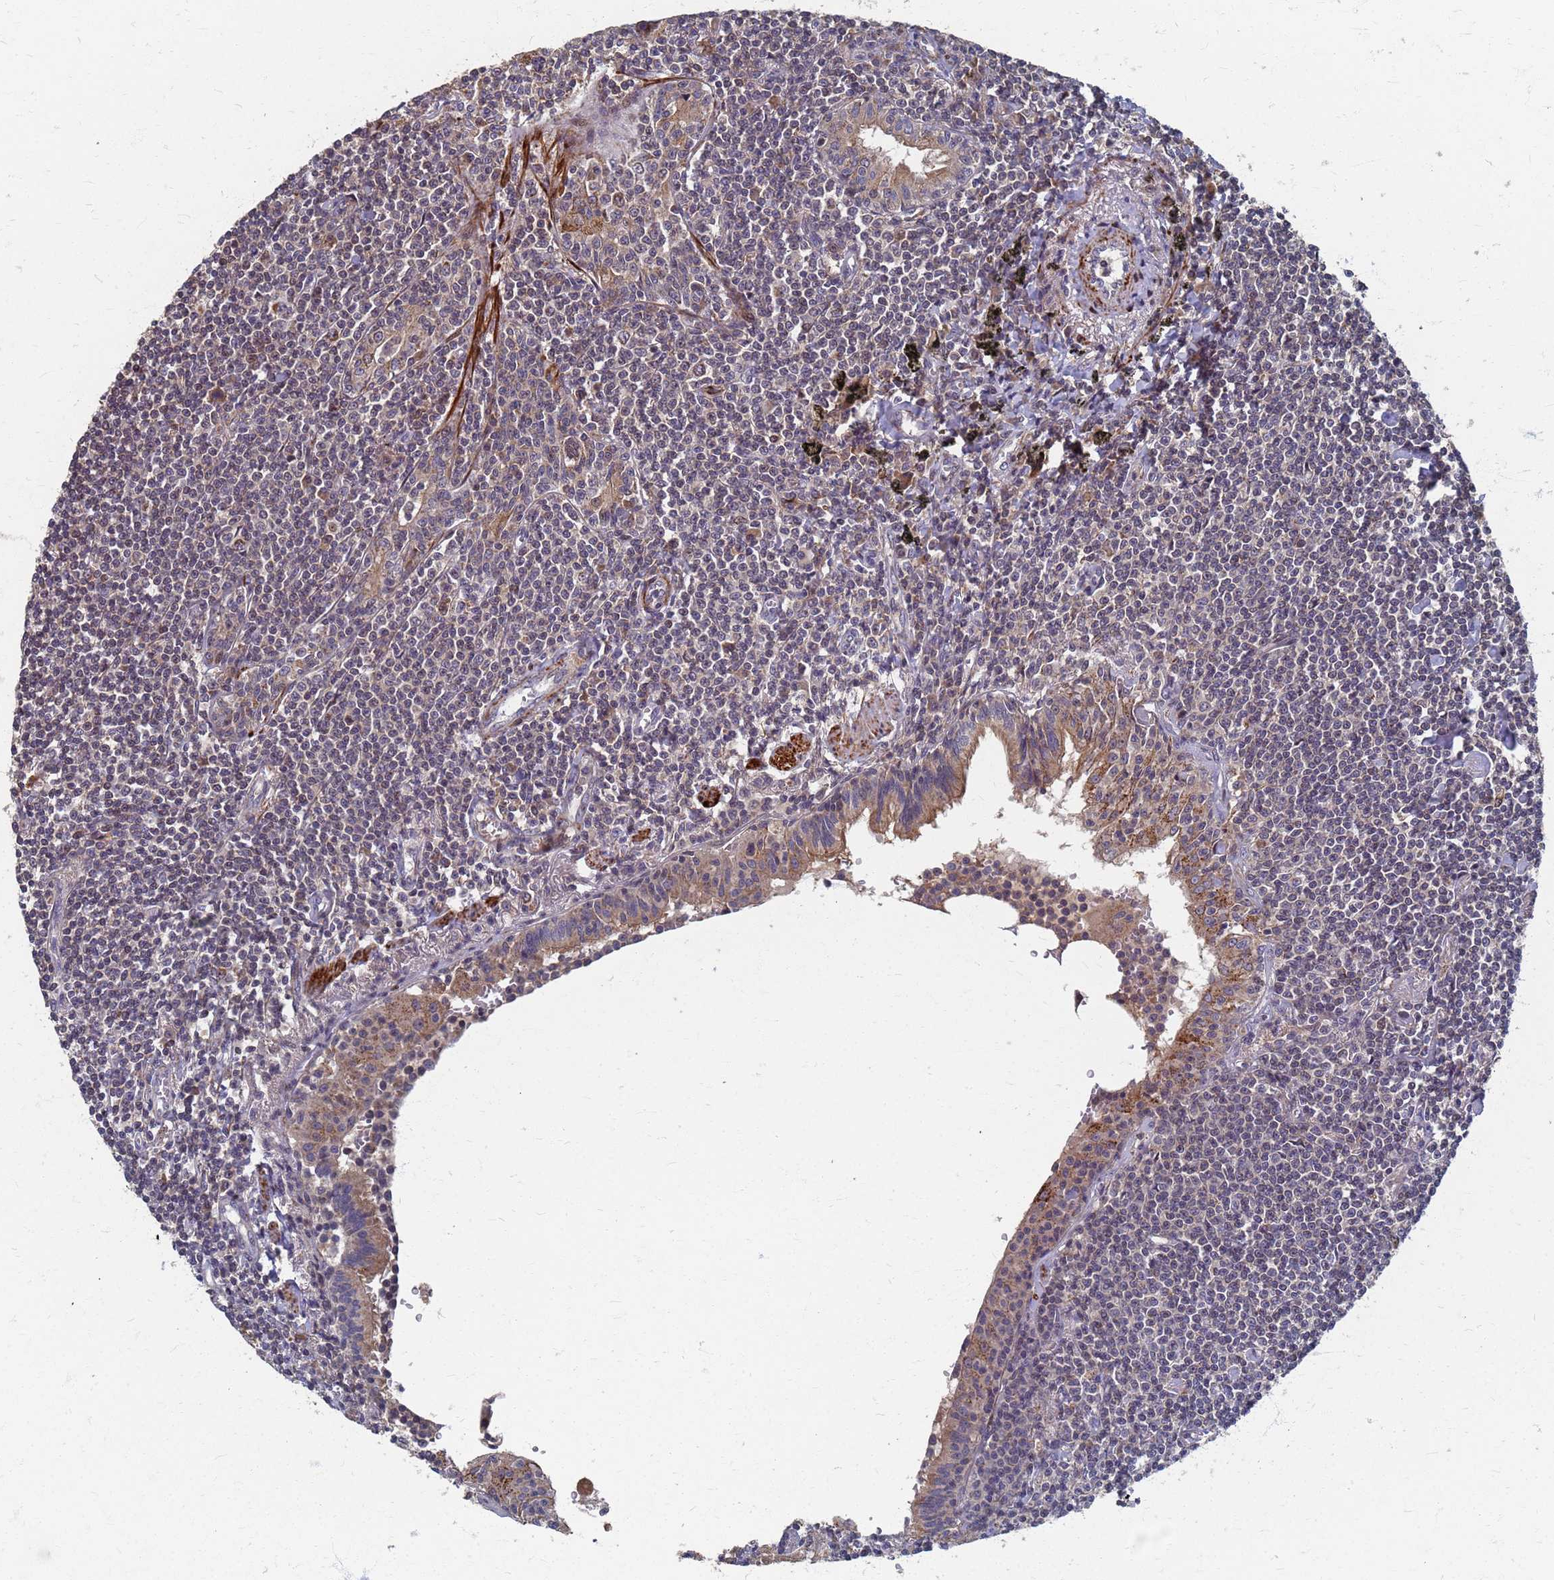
{"staining": {"intensity": "negative", "quantity": "none", "location": "none"}, "tissue": "lymphoma", "cell_type": "Tumor cells", "image_type": "cancer", "snomed": [{"axis": "morphology", "description": "Malignant lymphoma, non-Hodgkin's type, Low grade"}, {"axis": "topography", "description": "Lung"}], "caption": "This is an IHC histopathology image of human malignant lymphoma, non-Hodgkin's type (low-grade). There is no expression in tumor cells.", "gene": "ATPAF1", "patient": {"sex": "female", "age": 71}}